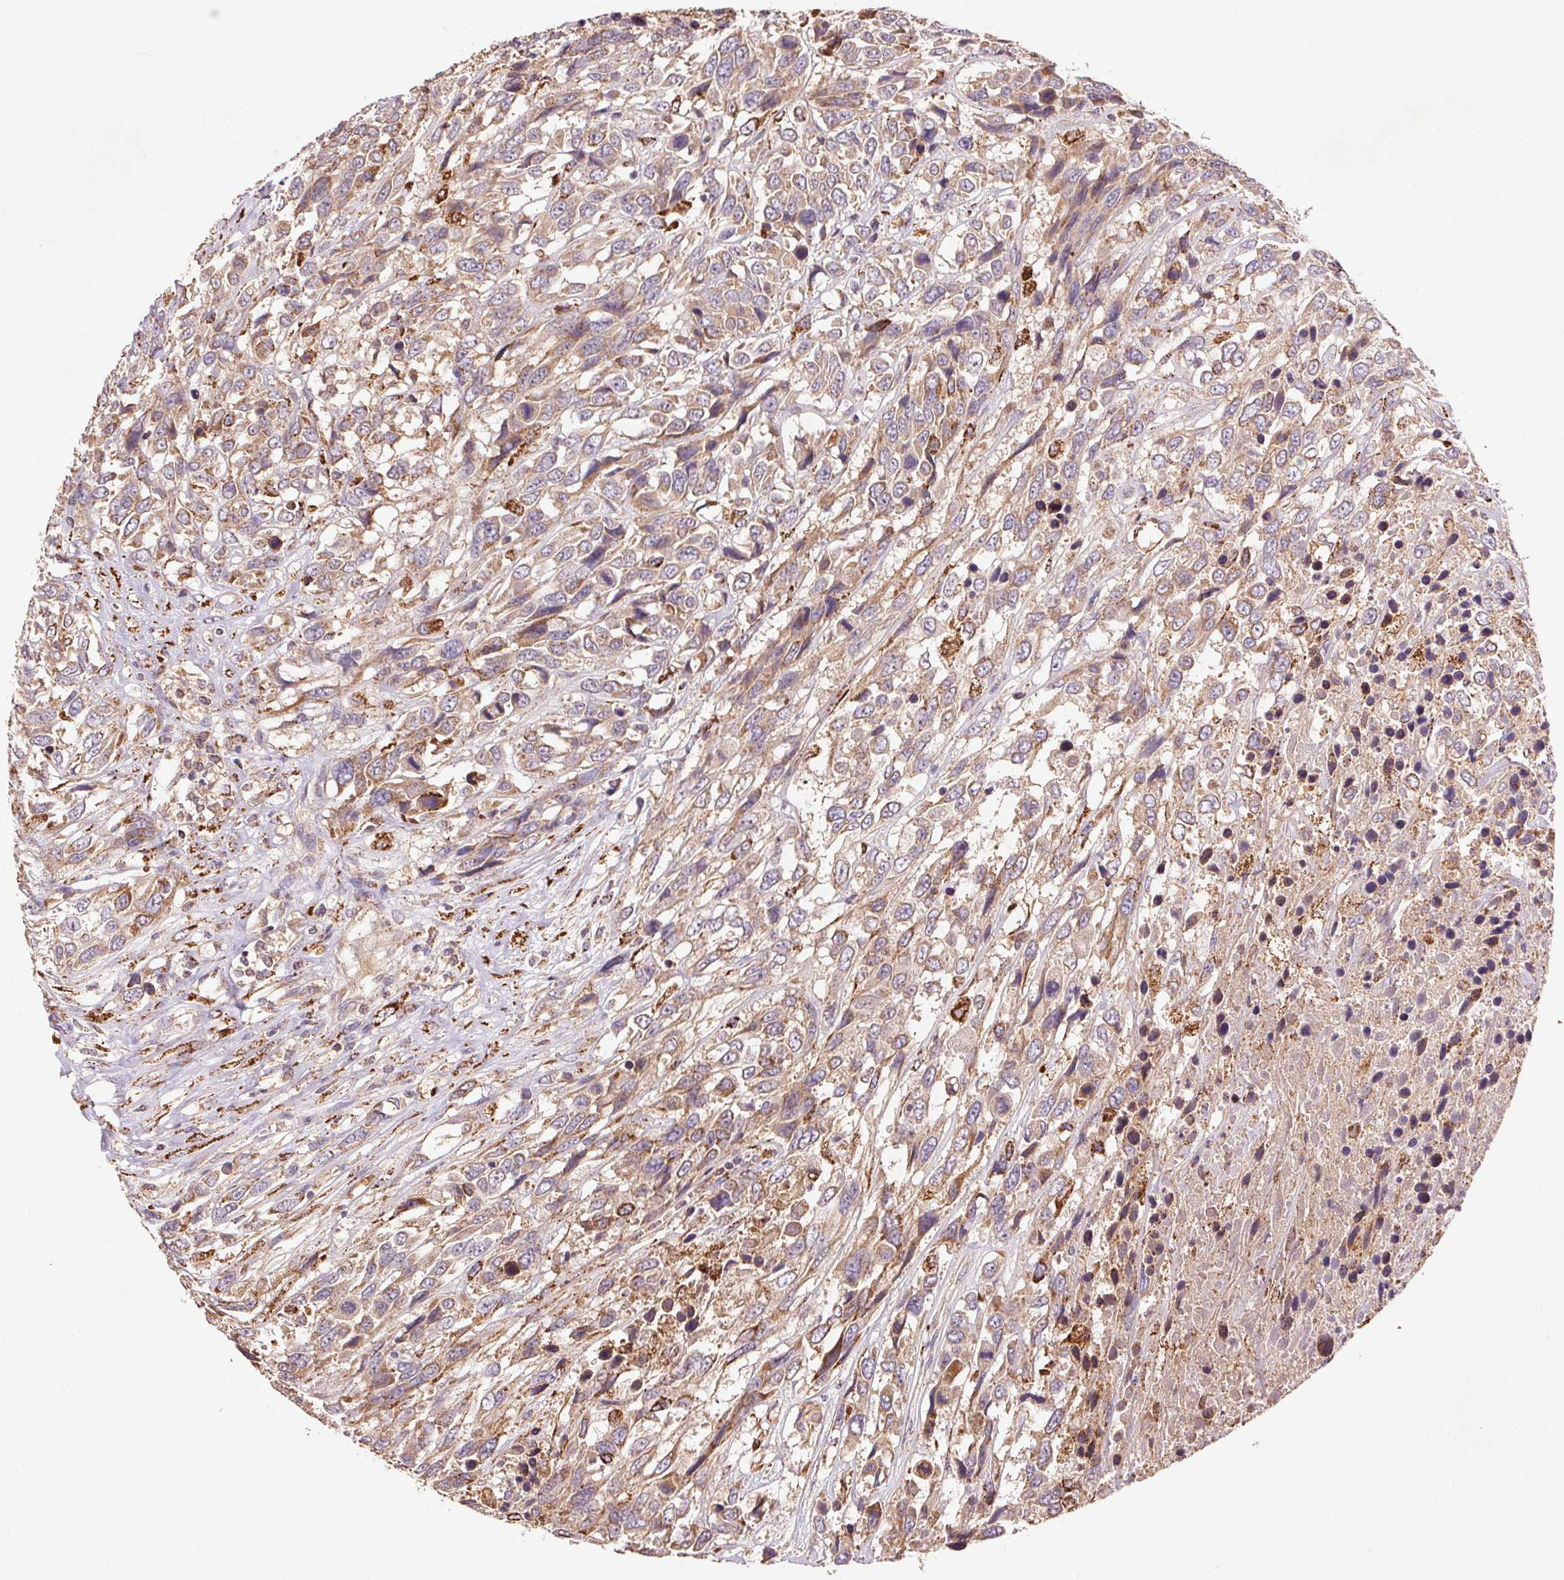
{"staining": {"intensity": "weak", "quantity": ">75%", "location": "cytoplasmic/membranous"}, "tissue": "urothelial cancer", "cell_type": "Tumor cells", "image_type": "cancer", "snomed": [{"axis": "morphology", "description": "Urothelial carcinoma, High grade"}, {"axis": "topography", "description": "Urinary bladder"}], "caption": "An immunohistochemistry micrograph of tumor tissue is shown. Protein staining in brown shows weak cytoplasmic/membranous positivity in urothelial cancer within tumor cells.", "gene": "FNBP1L", "patient": {"sex": "female", "age": 70}}